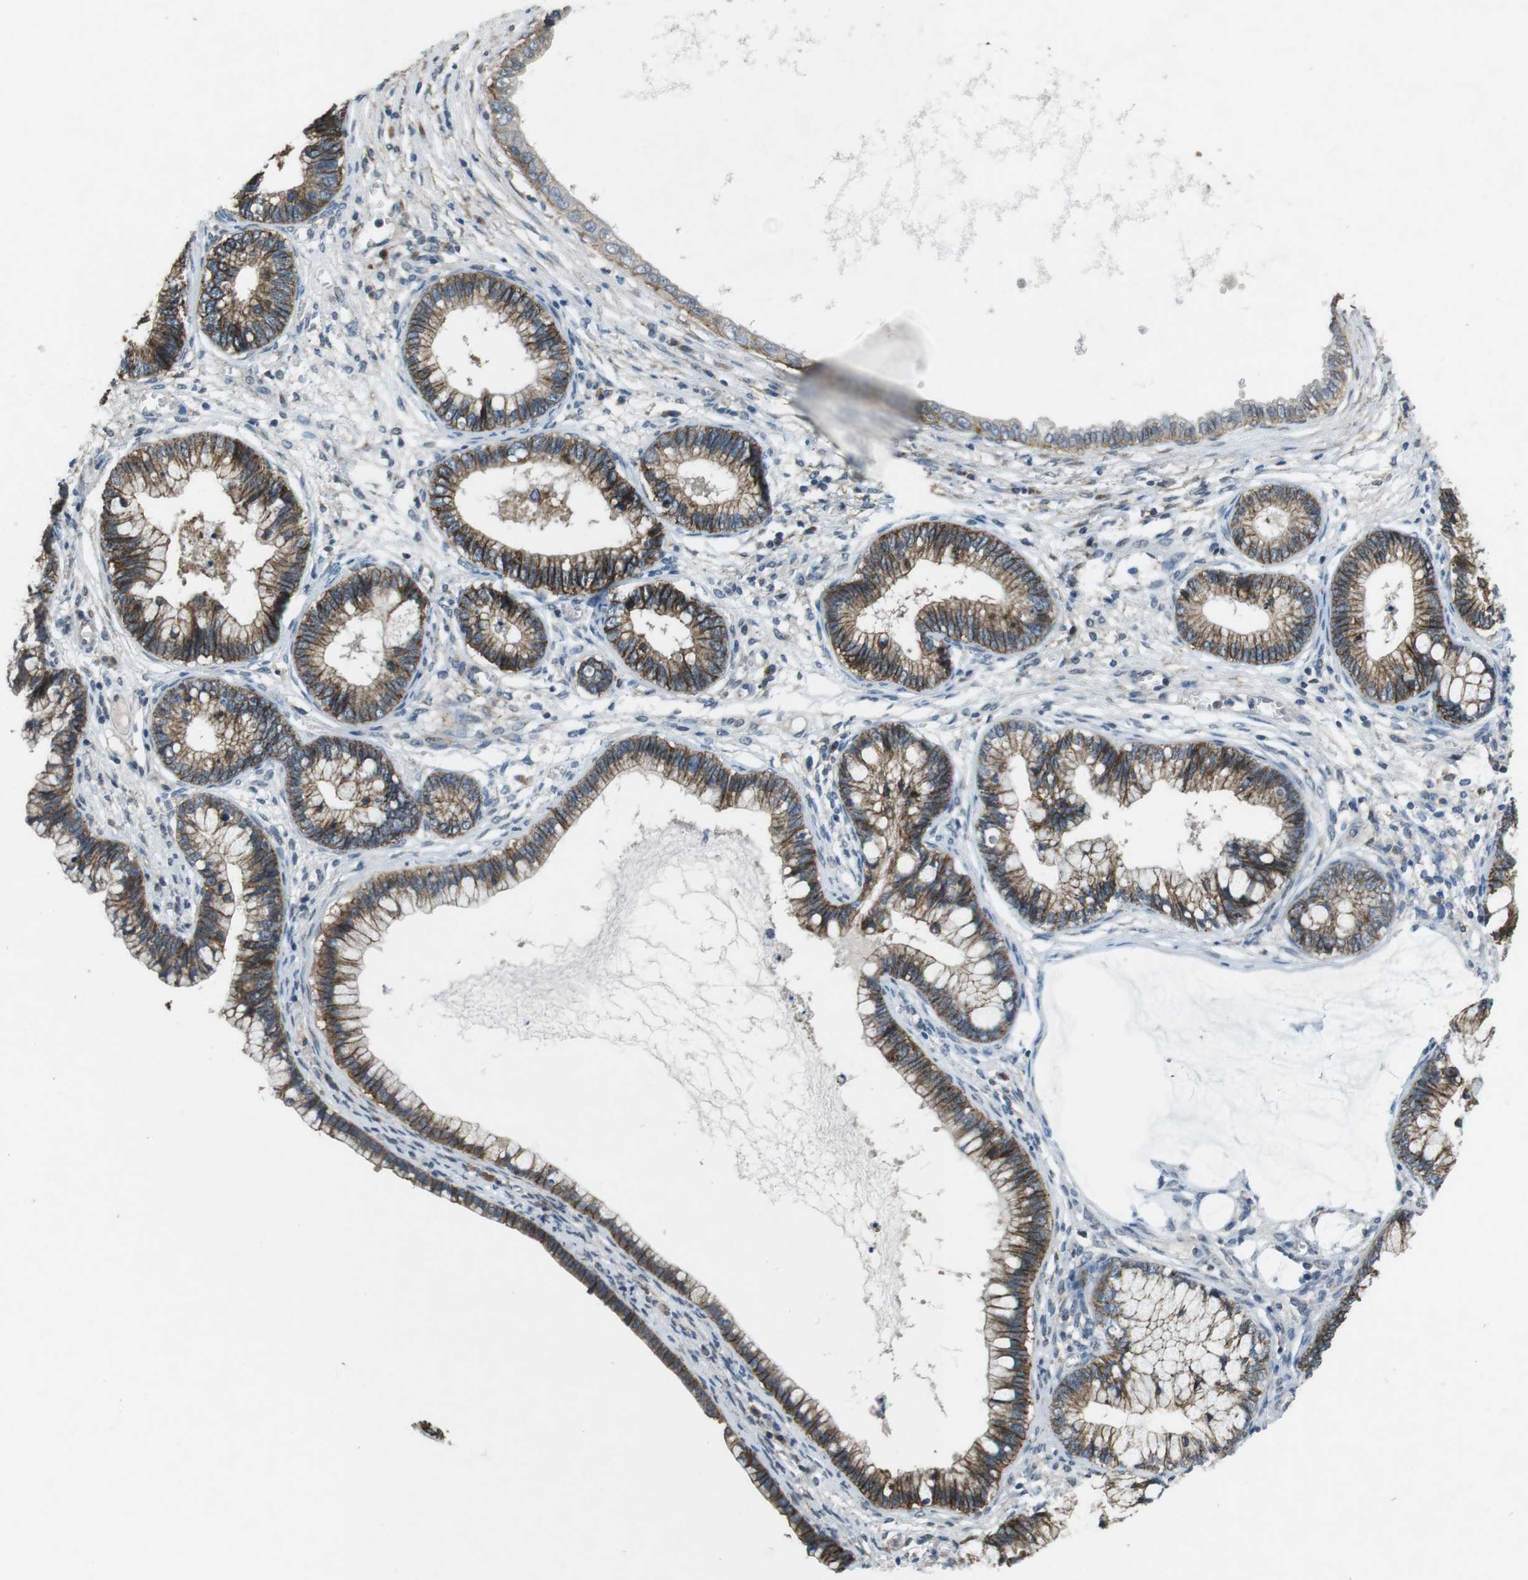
{"staining": {"intensity": "moderate", "quantity": ">75%", "location": "cytoplasmic/membranous"}, "tissue": "cervical cancer", "cell_type": "Tumor cells", "image_type": "cancer", "snomed": [{"axis": "morphology", "description": "Adenocarcinoma, NOS"}, {"axis": "topography", "description": "Cervix"}], "caption": "Immunohistochemistry micrograph of neoplastic tissue: human cervical adenocarcinoma stained using IHC displays medium levels of moderate protein expression localized specifically in the cytoplasmic/membranous of tumor cells, appearing as a cytoplasmic/membranous brown color.", "gene": "CLDN7", "patient": {"sex": "female", "age": 44}}